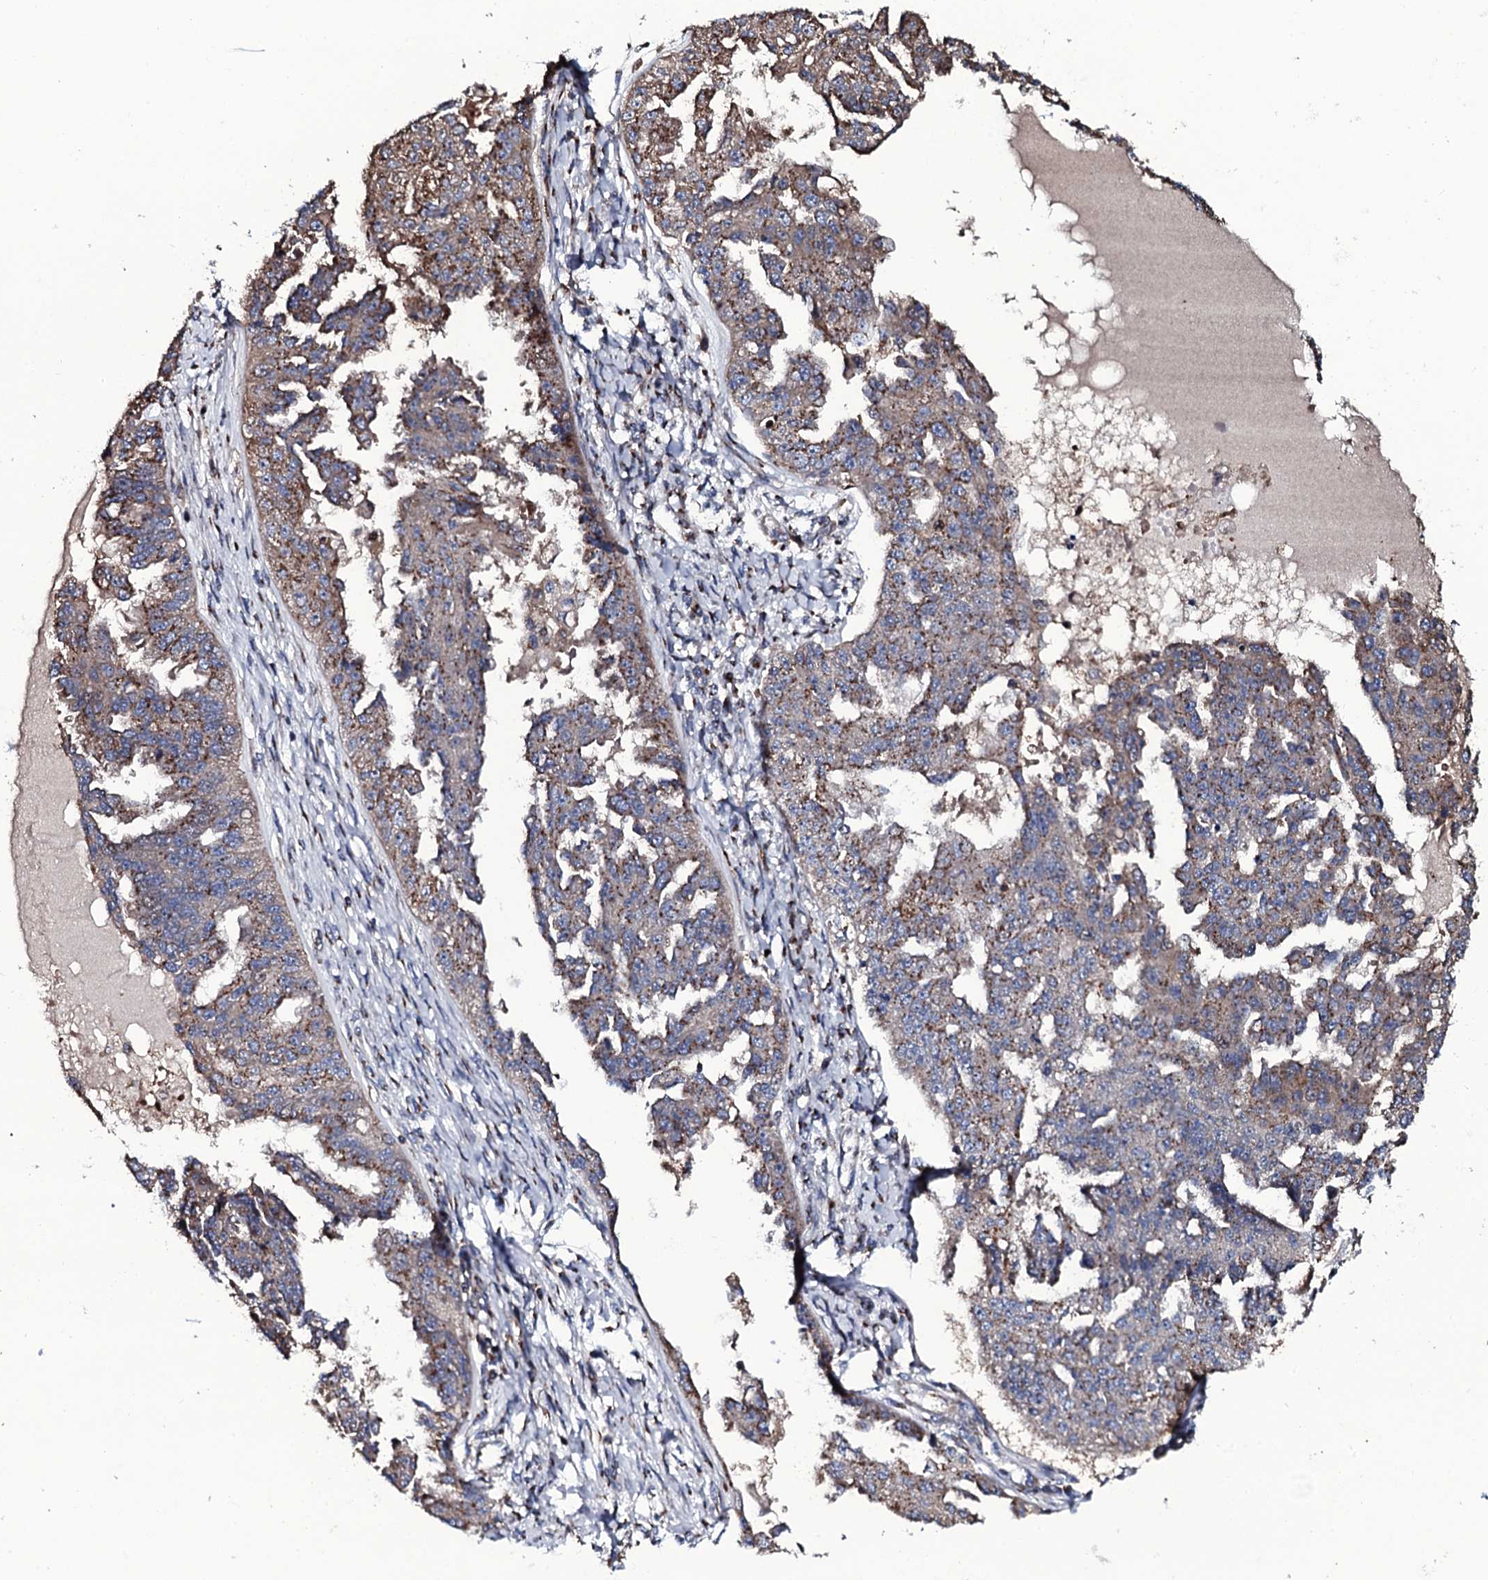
{"staining": {"intensity": "weak", "quantity": "25%-75%", "location": "cytoplasmic/membranous"}, "tissue": "ovarian cancer", "cell_type": "Tumor cells", "image_type": "cancer", "snomed": [{"axis": "morphology", "description": "Cystadenocarcinoma, serous, NOS"}, {"axis": "topography", "description": "Ovary"}], "caption": "Tumor cells display weak cytoplasmic/membranous expression in about 25%-75% of cells in ovarian cancer.", "gene": "PLET1", "patient": {"sex": "female", "age": 58}}